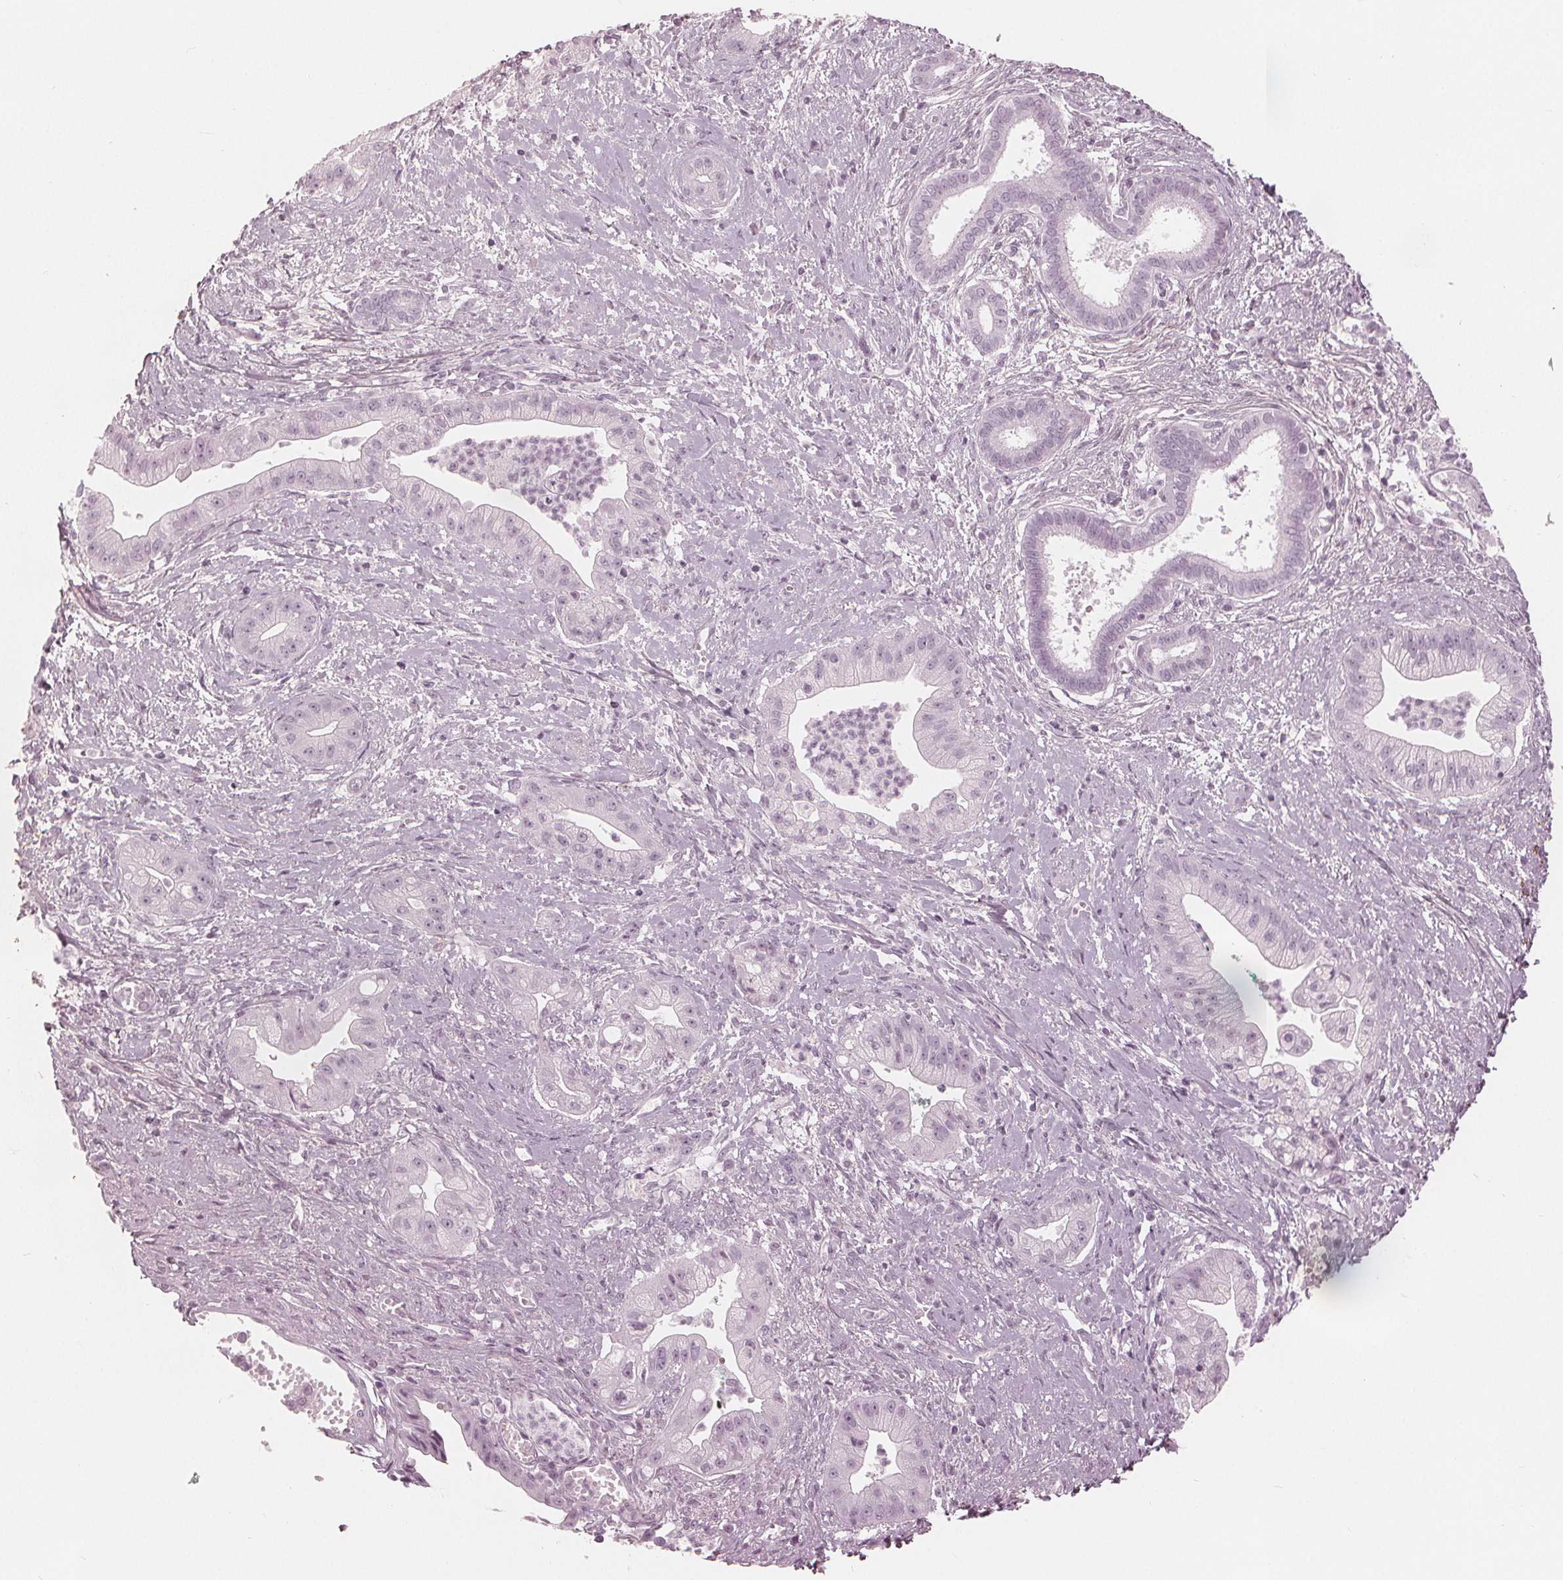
{"staining": {"intensity": "negative", "quantity": "none", "location": "none"}, "tissue": "pancreatic cancer", "cell_type": "Tumor cells", "image_type": "cancer", "snomed": [{"axis": "morphology", "description": "Normal tissue, NOS"}, {"axis": "morphology", "description": "Adenocarcinoma, NOS"}, {"axis": "topography", "description": "Lymph node"}, {"axis": "topography", "description": "Pancreas"}], "caption": "This is a image of immunohistochemistry staining of pancreatic adenocarcinoma, which shows no staining in tumor cells. The staining was performed using DAB to visualize the protein expression in brown, while the nuclei were stained in blue with hematoxylin (Magnification: 20x).", "gene": "PAEP", "patient": {"sex": "female", "age": 58}}